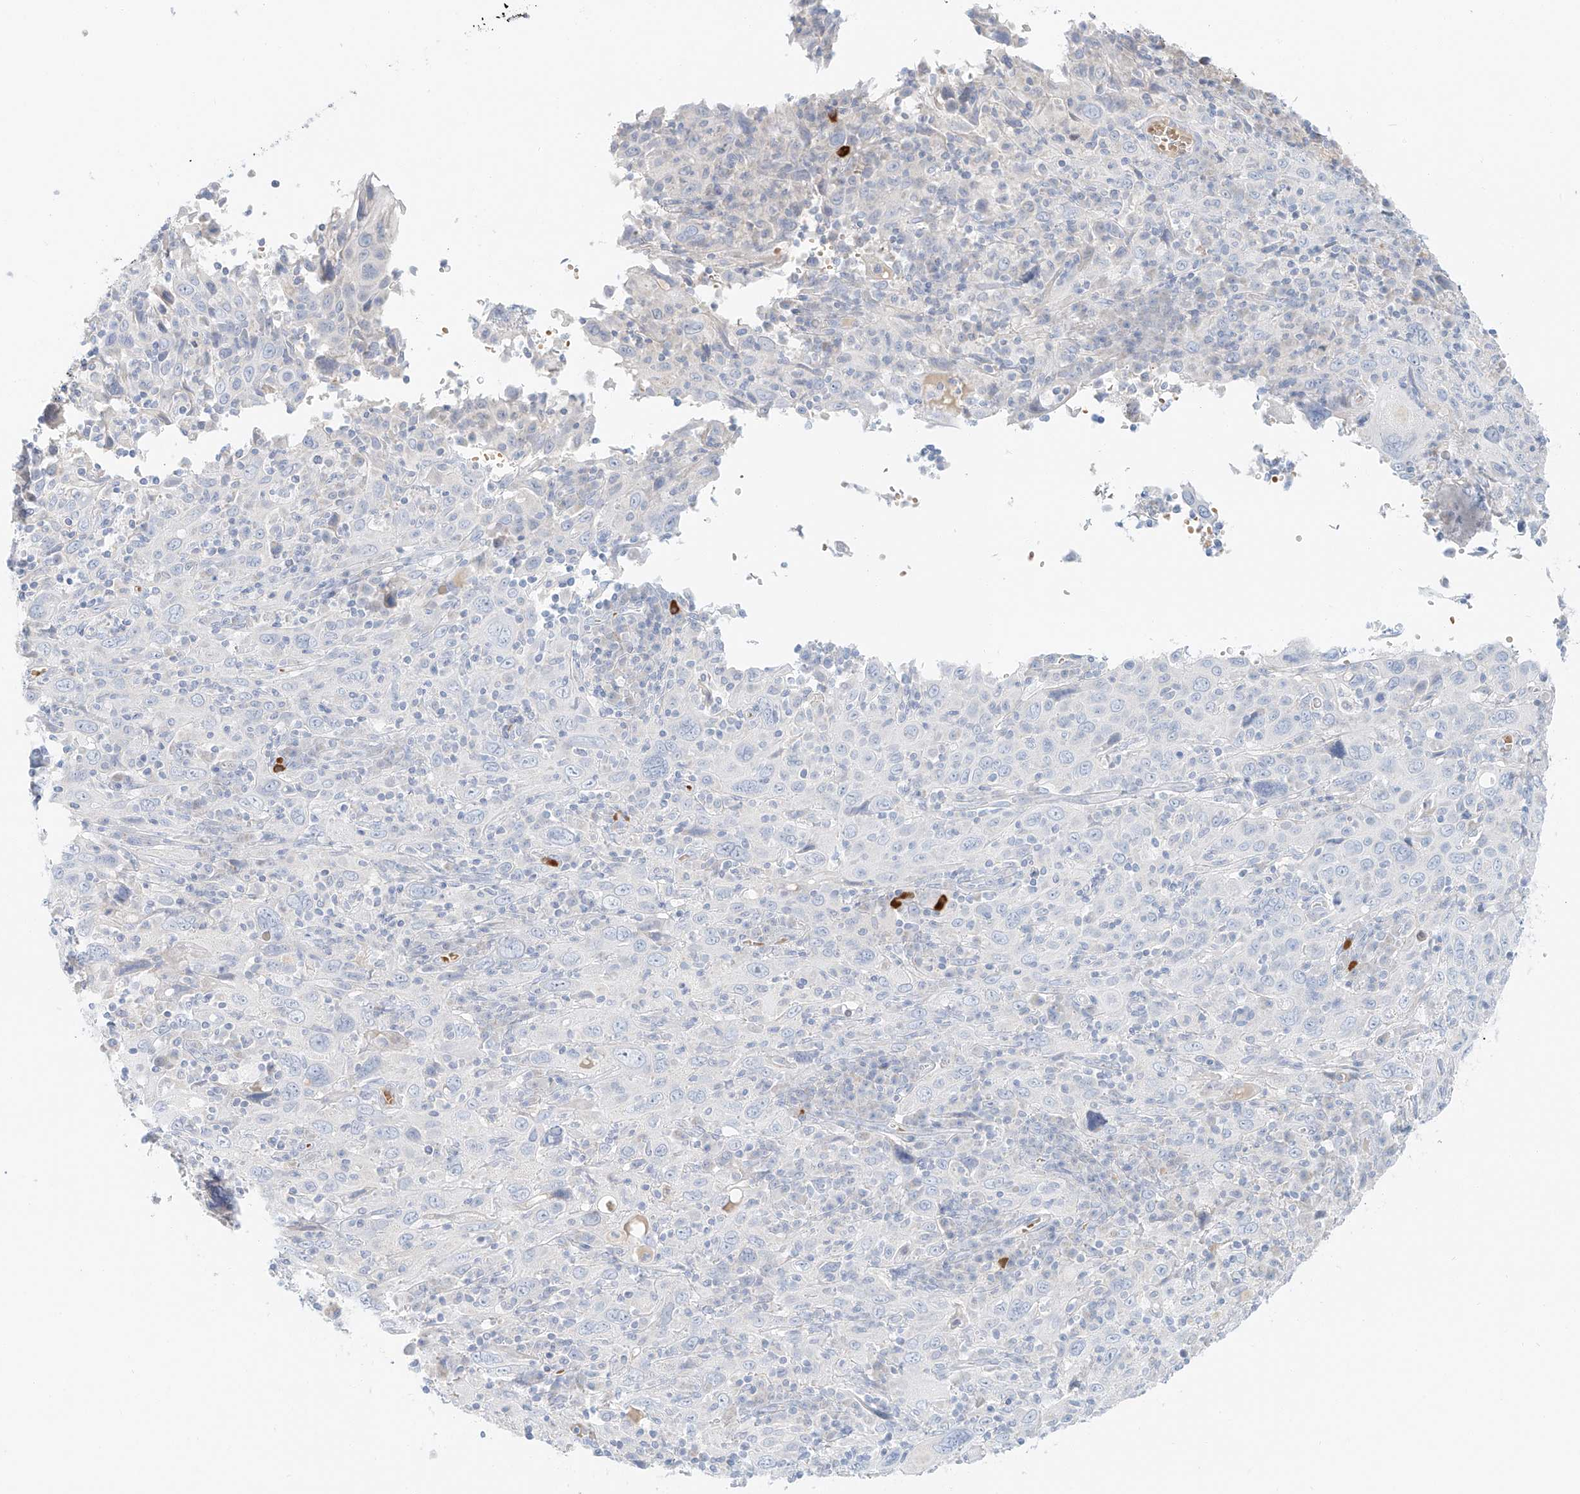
{"staining": {"intensity": "negative", "quantity": "none", "location": "none"}, "tissue": "cervical cancer", "cell_type": "Tumor cells", "image_type": "cancer", "snomed": [{"axis": "morphology", "description": "Squamous cell carcinoma, NOS"}, {"axis": "topography", "description": "Cervix"}], "caption": "Cervical cancer (squamous cell carcinoma) stained for a protein using immunohistochemistry (IHC) exhibits no positivity tumor cells.", "gene": "PGC", "patient": {"sex": "female", "age": 46}}